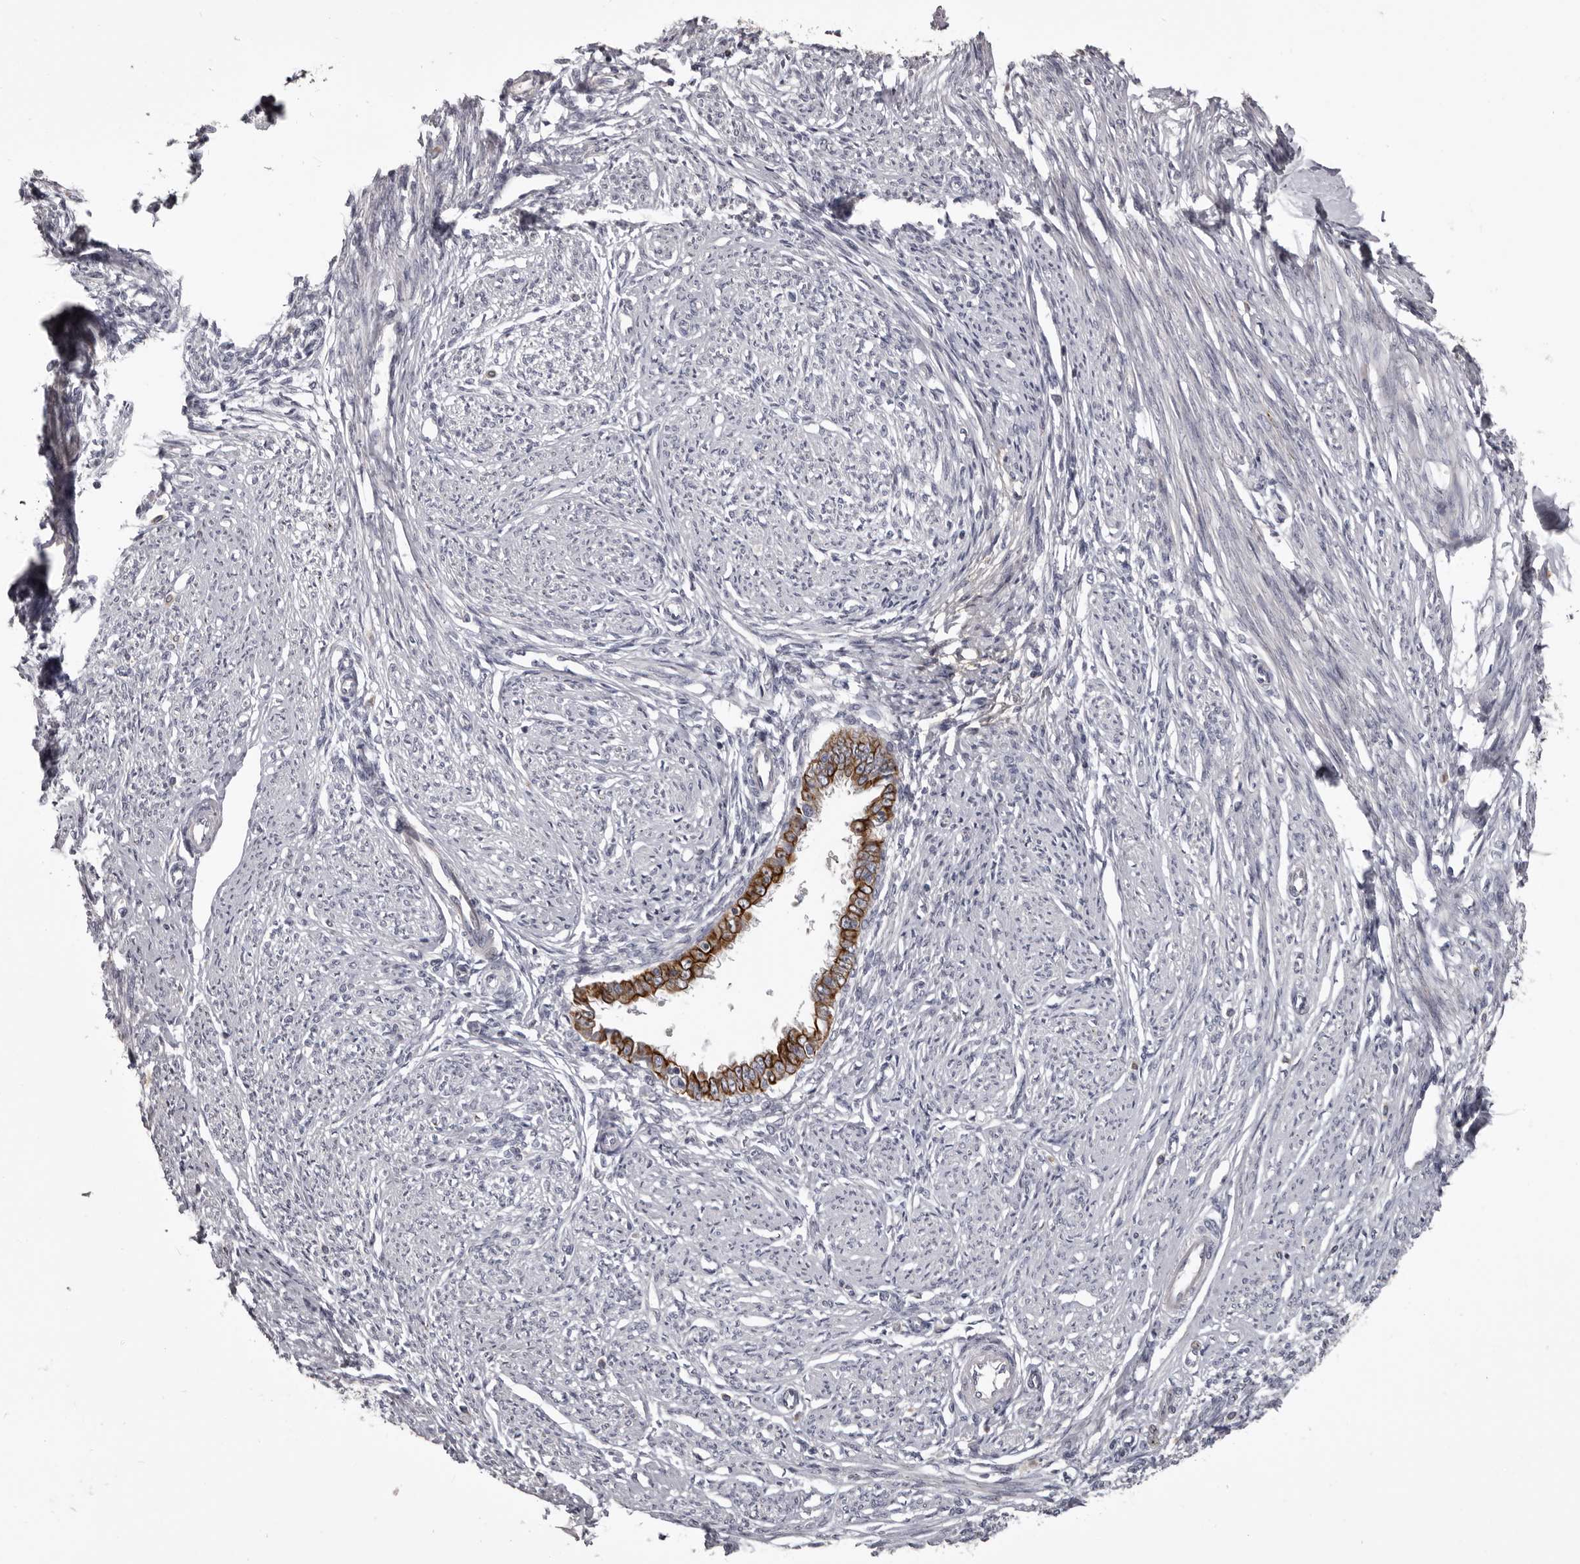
{"staining": {"intensity": "negative", "quantity": "none", "location": "none"}, "tissue": "endometrium", "cell_type": "Cells in endometrial stroma", "image_type": "normal", "snomed": [{"axis": "morphology", "description": "Normal tissue, NOS"}, {"axis": "topography", "description": "Endometrium"}], "caption": "An immunohistochemistry histopathology image of normal endometrium is shown. There is no staining in cells in endometrial stroma of endometrium. (DAB immunohistochemistry with hematoxylin counter stain).", "gene": "LPAR6", "patient": {"sex": "female", "age": 56}}